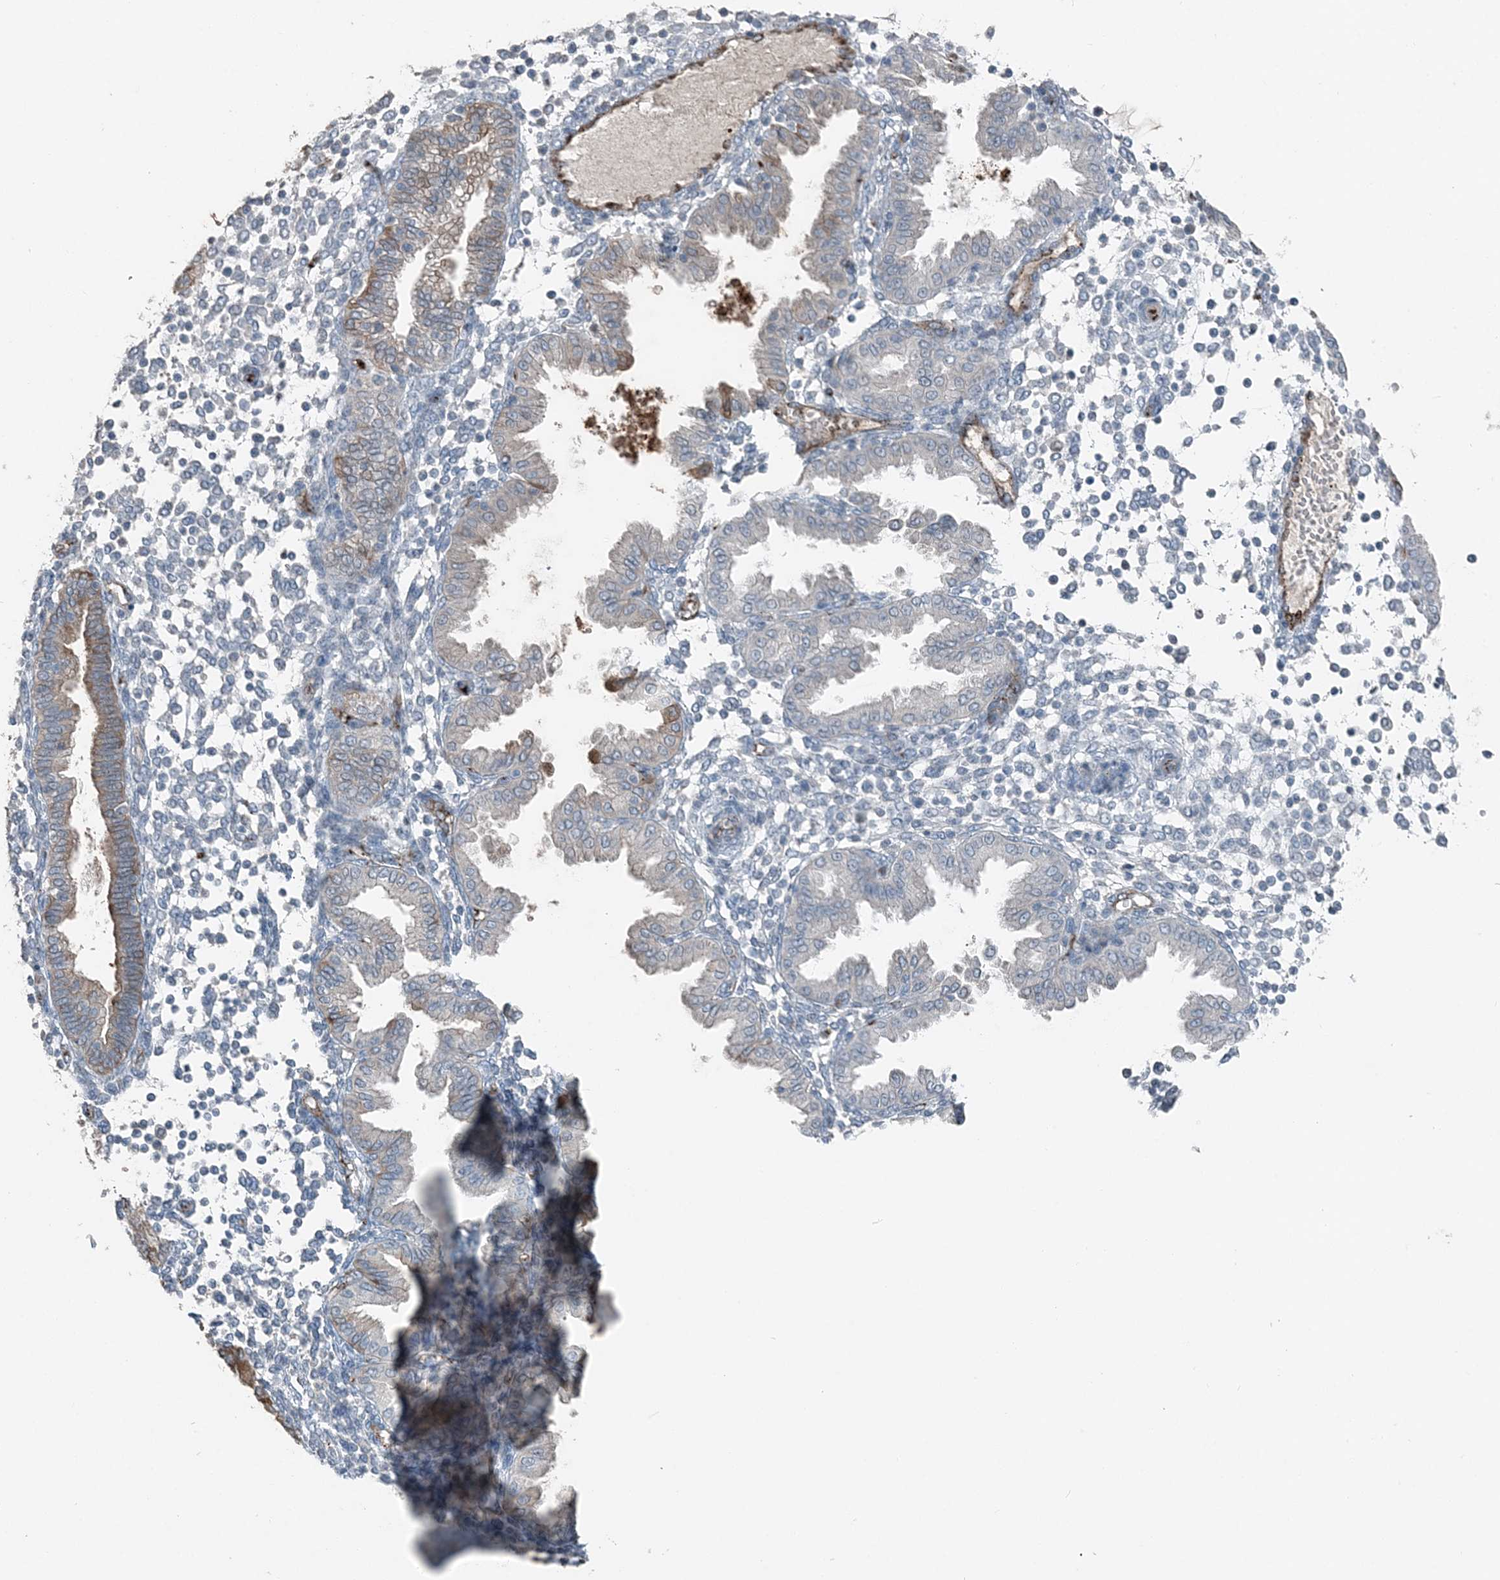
{"staining": {"intensity": "negative", "quantity": "none", "location": "none"}, "tissue": "endometrium", "cell_type": "Cells in endometrial stroma", "image_type": "normal", "snomed": [{"axis": "morphology", "description": "Normal tissue, NOS"}, {"axis": "topography", "description": "Endometrium"}], "caption": "Immunohistochemistry (IHC) histopathology image of benign endometrium: human endometrium stained with DAB (3,3'-diaminobenzidine) shows no significant protein staining in cells in endometrial stroma. Brightfield microscopy of IHC stained with DAB (brown) and hematoxylin (blue), captured at high magnification.", "gene": "ELOVL7", "patient": {"sex": "female", "age": 53}}